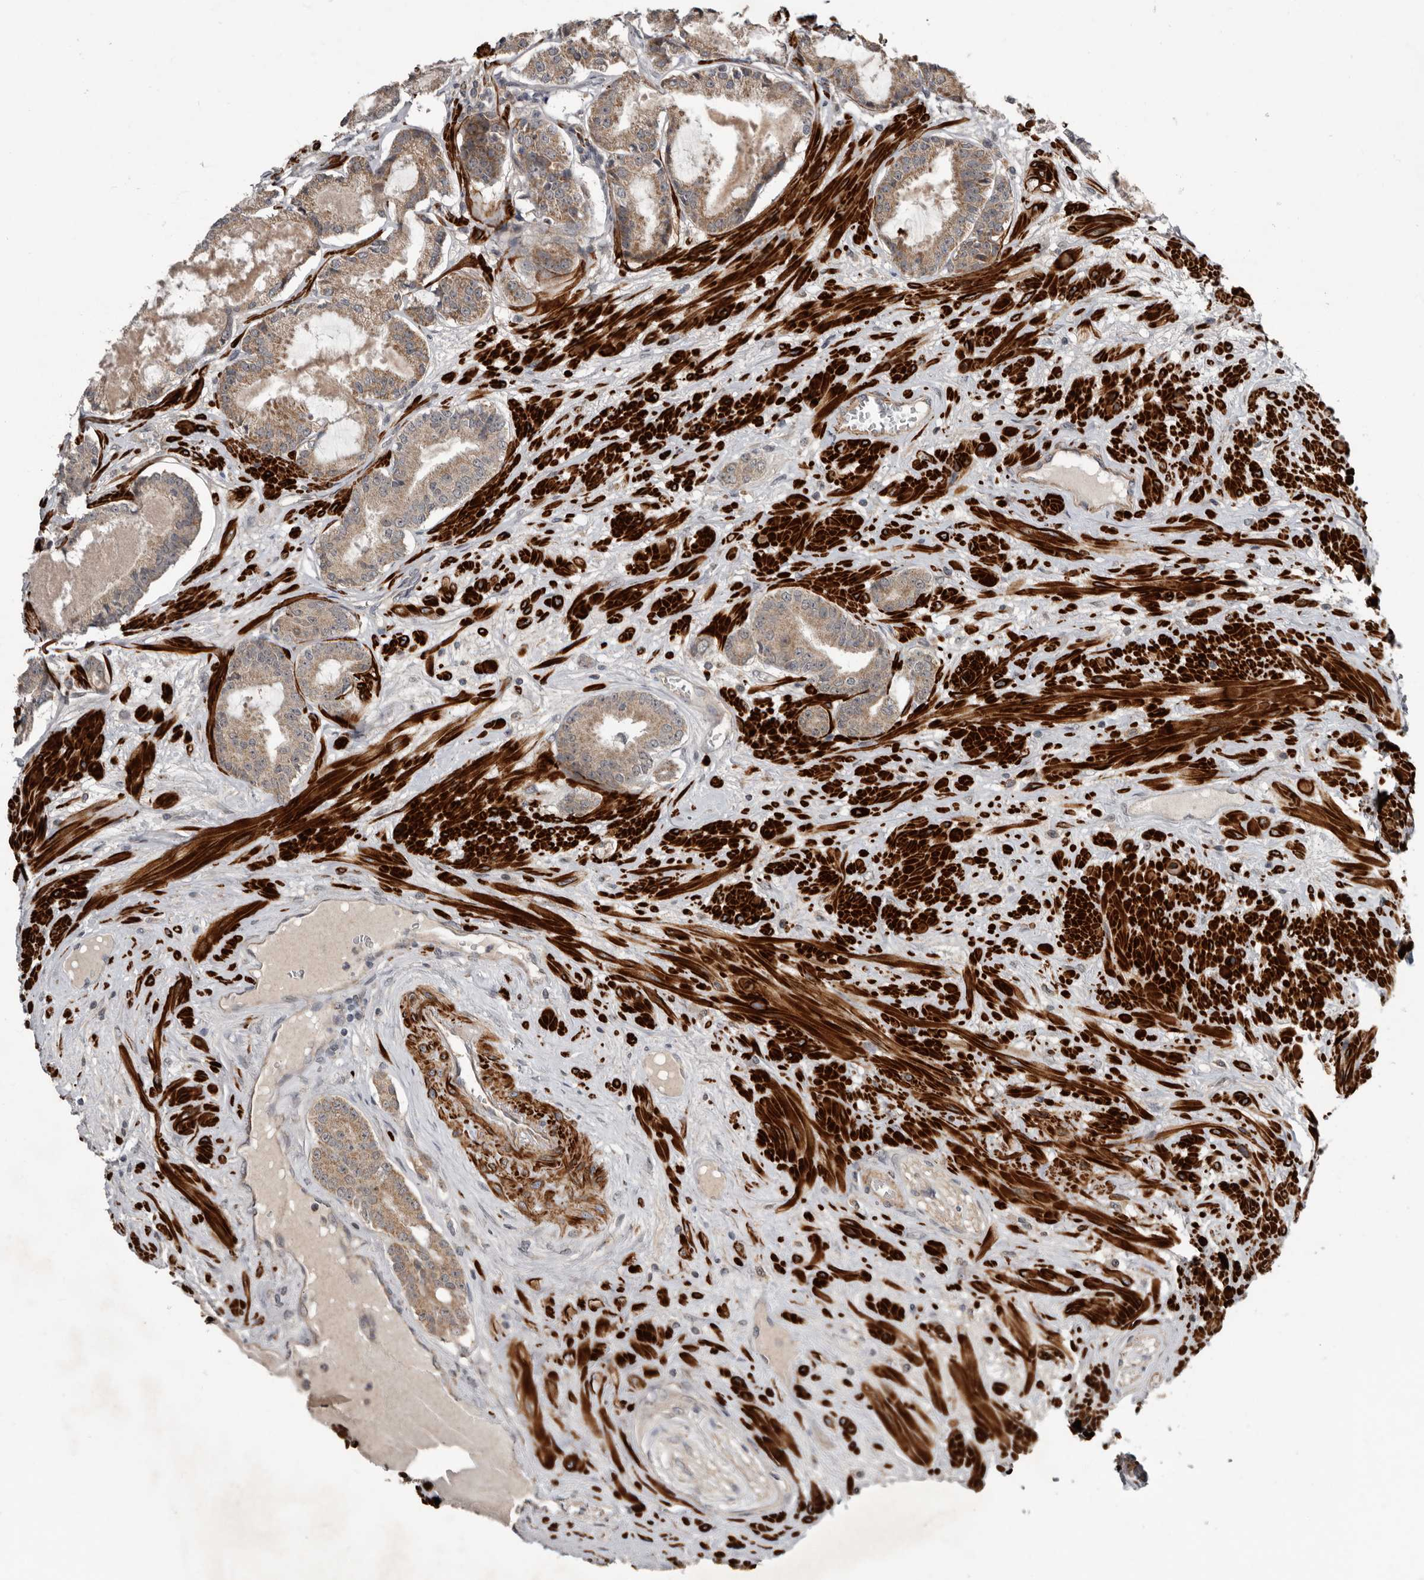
{"staining": {"intensity": "weak", "quantity": ">75%", "location": "cytoplasmic/membranous"}, "tissue": "prostate cancer", "cell_type": "Tumor cells", "image_type": "cancer", "snomed": [{"axis": "morphology", "description": "Adenocarcinoma, Low grade"}, {"axis": "topography", "description": "Prostate"}], "caption": "Immunohistochemistry photomicrograph of human adenocarcinoma (low-grade) (prostate) stained for a protein (brown), which exhibits low levels of weak cytoplasmic/membranous positivity in about >75% of tumor cells.", "gene": "FGFR4", "patient": {"sex": "male", "age": 60}}